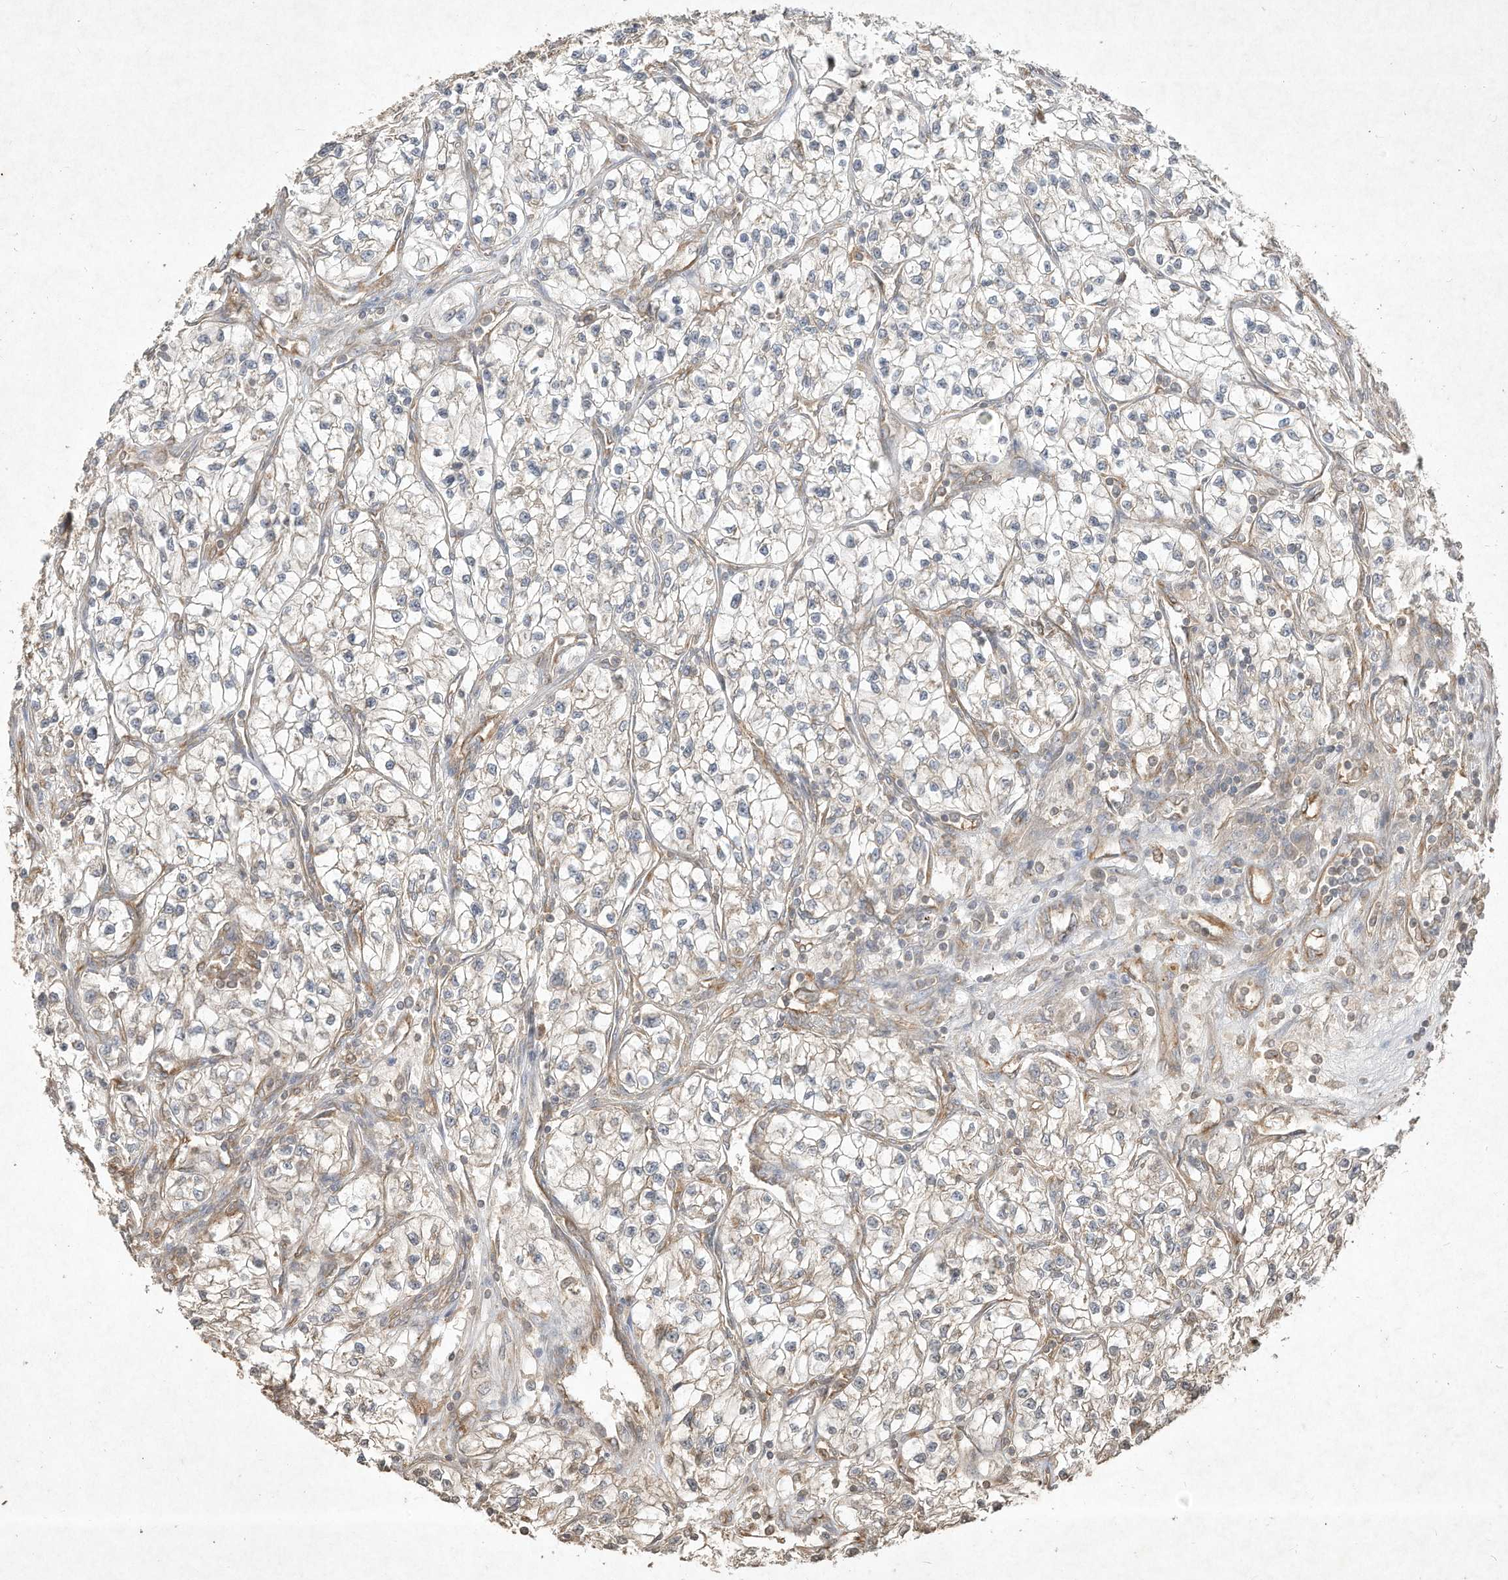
{"staining": {"intensity": "negative", "quantity": "none", "location": "none"}, "tissue": "renal cancer", "cell_type": "Tumor cells", "image_type": "cancer", "snomed": [{"axis": "morphology", "description": "Adenocarcinoma, NOS"}, {"axis": "topography", "description": "Kidney"}], "caption": "Renal adenocarcinoma was stained to show a protein in brown. There is no significant expression in tumor cells. (DAB immunohistochemistry visualized using brightfield microscopy, high magnification).", "gene": "DYNC1I2", "patient": {"sex": "female", "age": 57}}